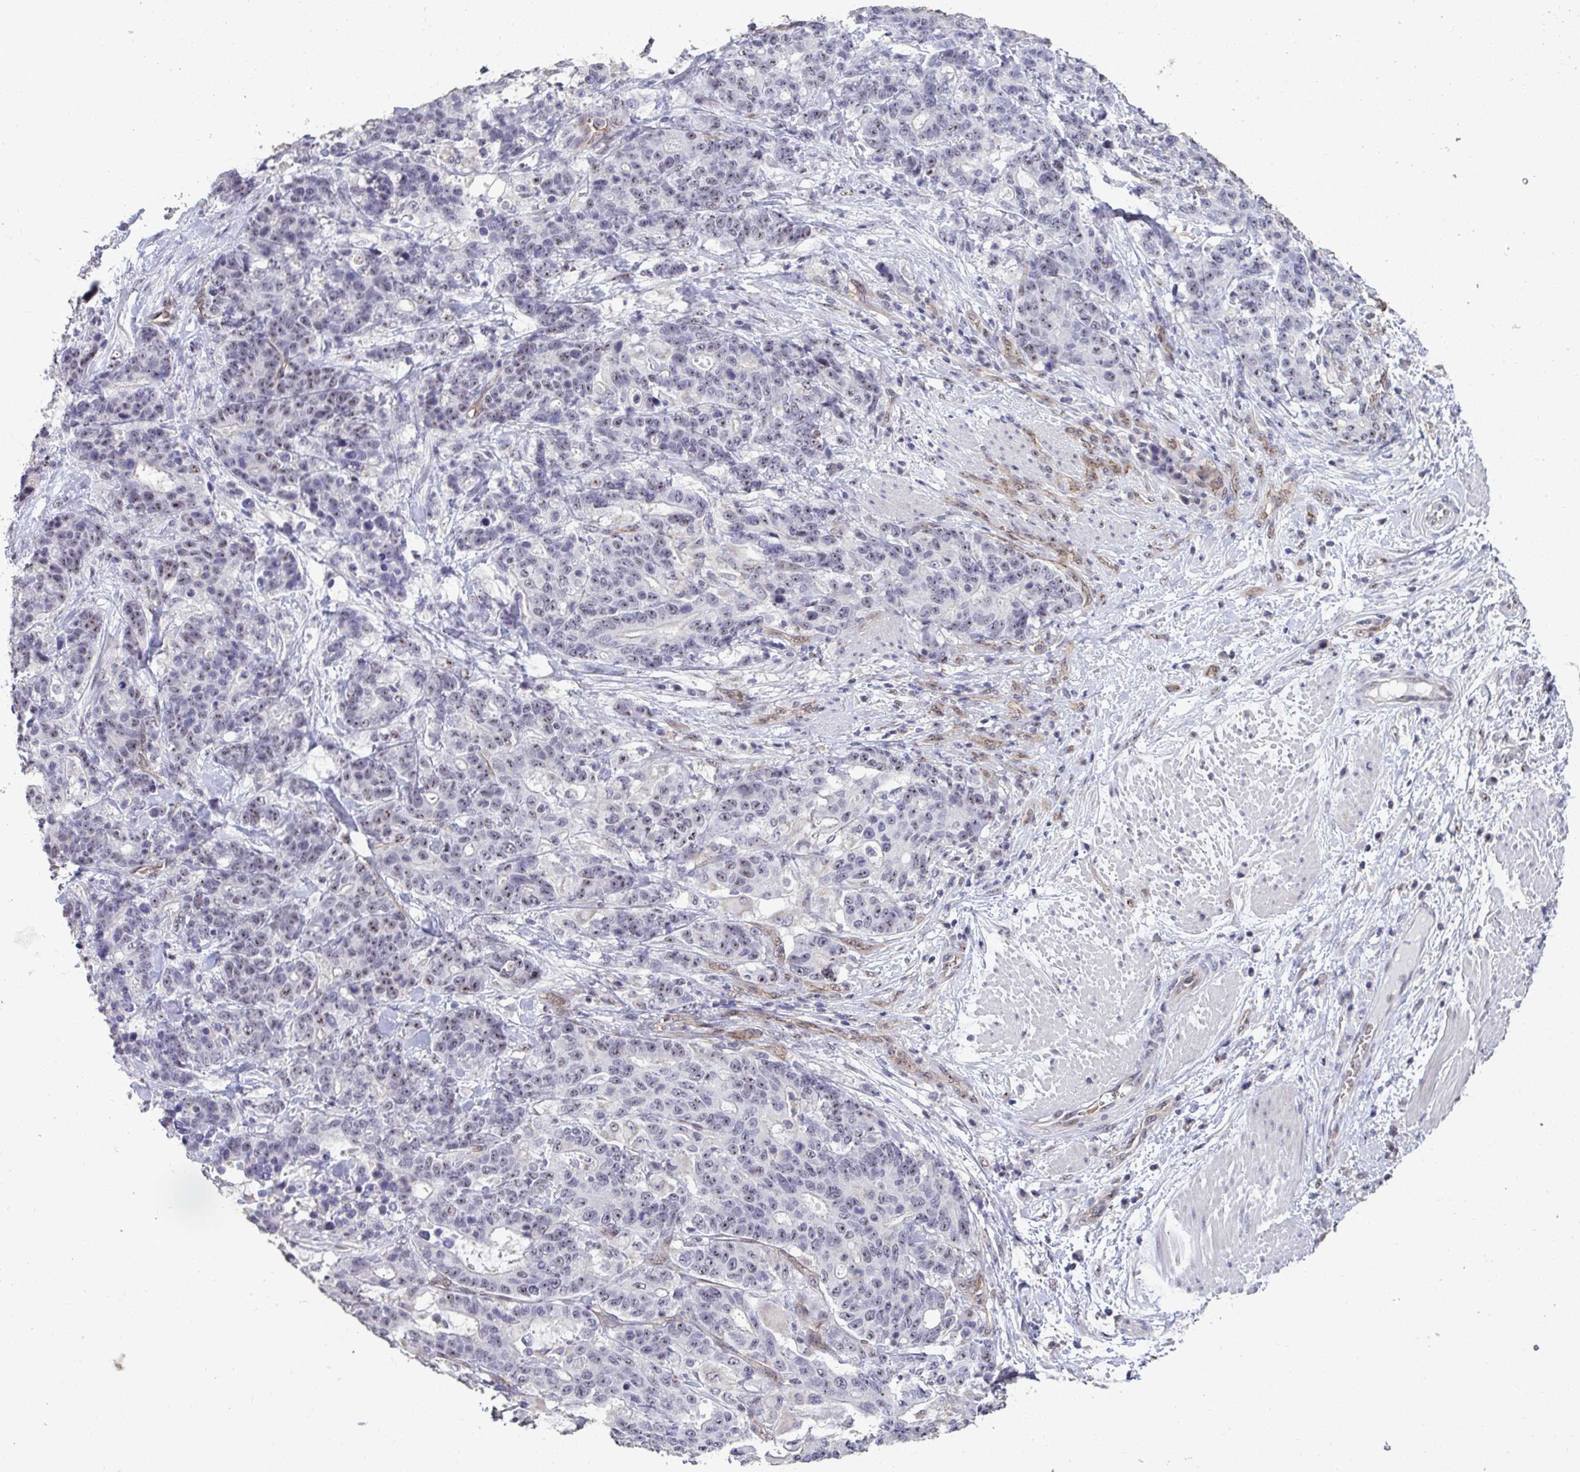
{"staining": {"intensity": "weak", "quantity": "25%-75%", "location": "nuclear"}, "tissue": "stomach cancer", "cell_type": "Tumor cells", "image_type": "cancer", "snomed": [{"axis": "morphology", "description": "Normal tissue, NOS"}, {"axis": "morphology", "description": "Adenocarcinoma, NOS"}, {"axis": "topography", "description": "Stomach"}], "caption": "Stomach cancer stained with DAB (3,3'-diaminobenzidine) IHC exhibits low levels of weak nuclear positivity in about 25%-75% of tumor cells.", "gene": "SENP3", "patient": {"sex": "female", "age": 64}}